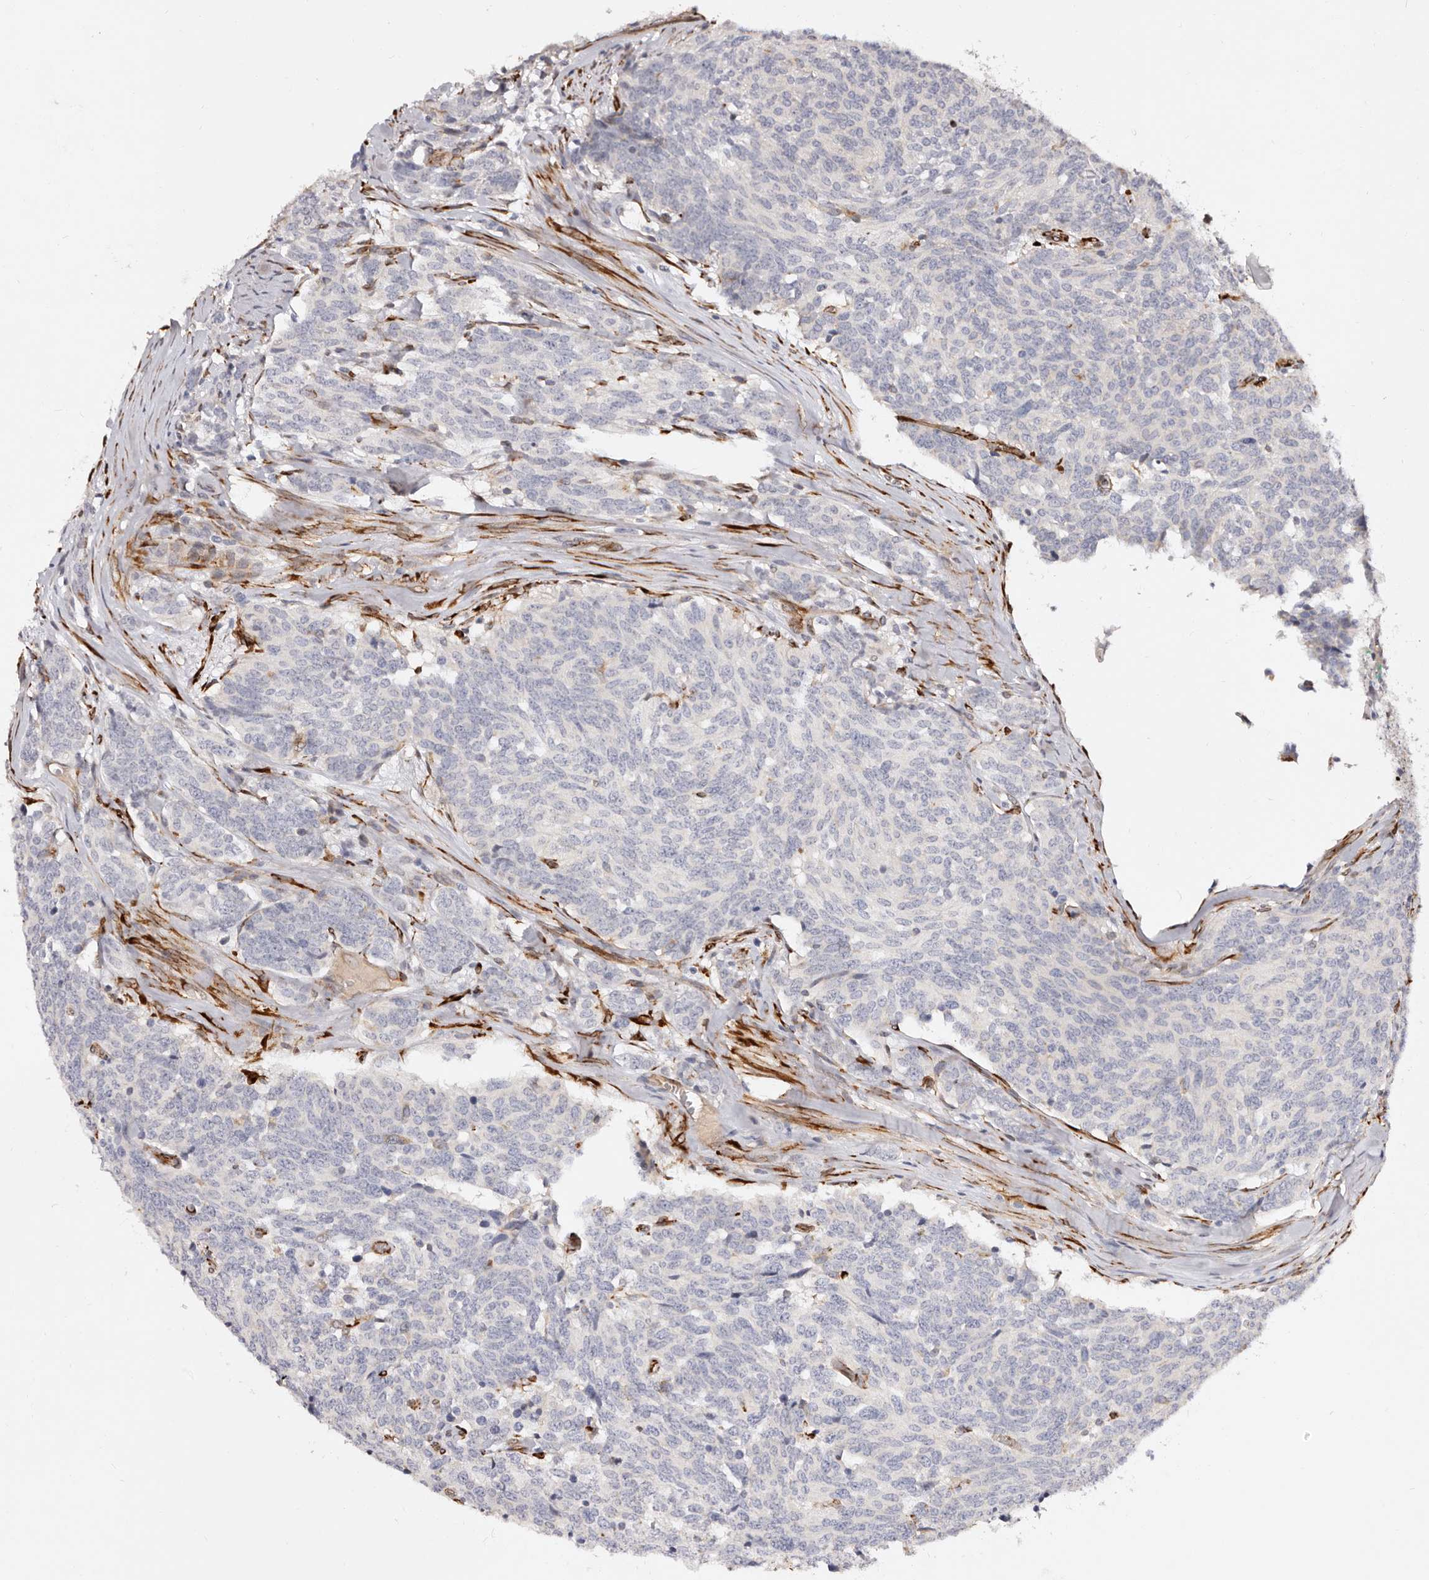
{"staining": {"intensity": "negative", "quantity": "none", "location": "none"}, "tissue": "carcinoid", "cell_type": "Tumor cells", "image_type": "cancer", "snomed": [{"axis": "morphology", "description": "Carcinoid, malignant, NOS"}, {"axis": "topography", "description": "Lung"}], "caption": "This is an immunohistochemistry (IHC) image of carcinoid (malignant). There is no positivity in tumor cells.", "gene": "SERPINH1", "patient": {"sex": "female", "age": 46}}